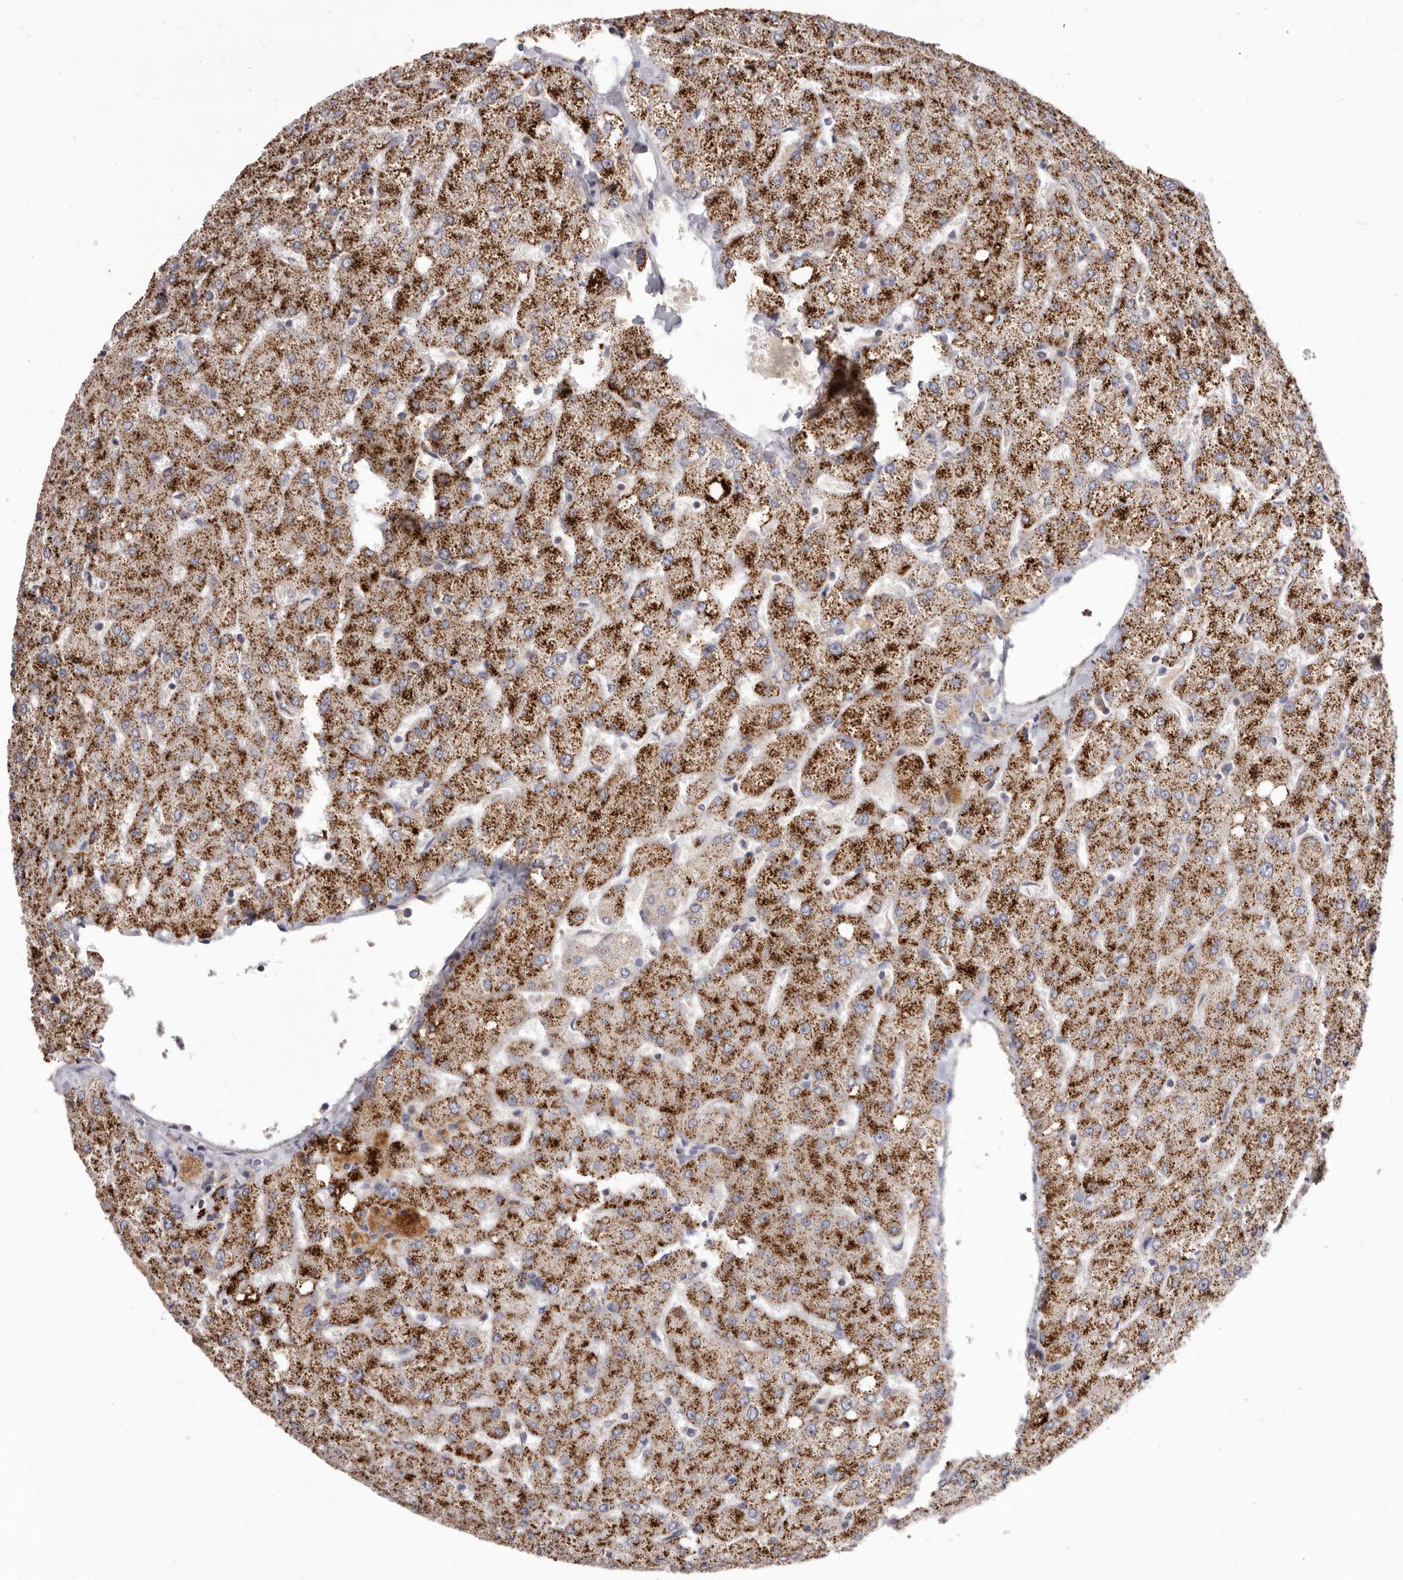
{"staining": {"intensity": "negative", "quantity": "none", "location": "none"}, "tissue": "liver", "cell_type": "Cholangiocytes", "image_type": "normal", "snomed": [{"axis": "morphology", "description": "Normal tissue, NOS"}, {"axis": "topography", "description": "Liver"}], "caption": "Human liver stained for a protein using immunohistochemistry reveals no staining in cholangiocytes.", "gene": "S1PR5", "patient": {"sex": "female", "age": 54}}